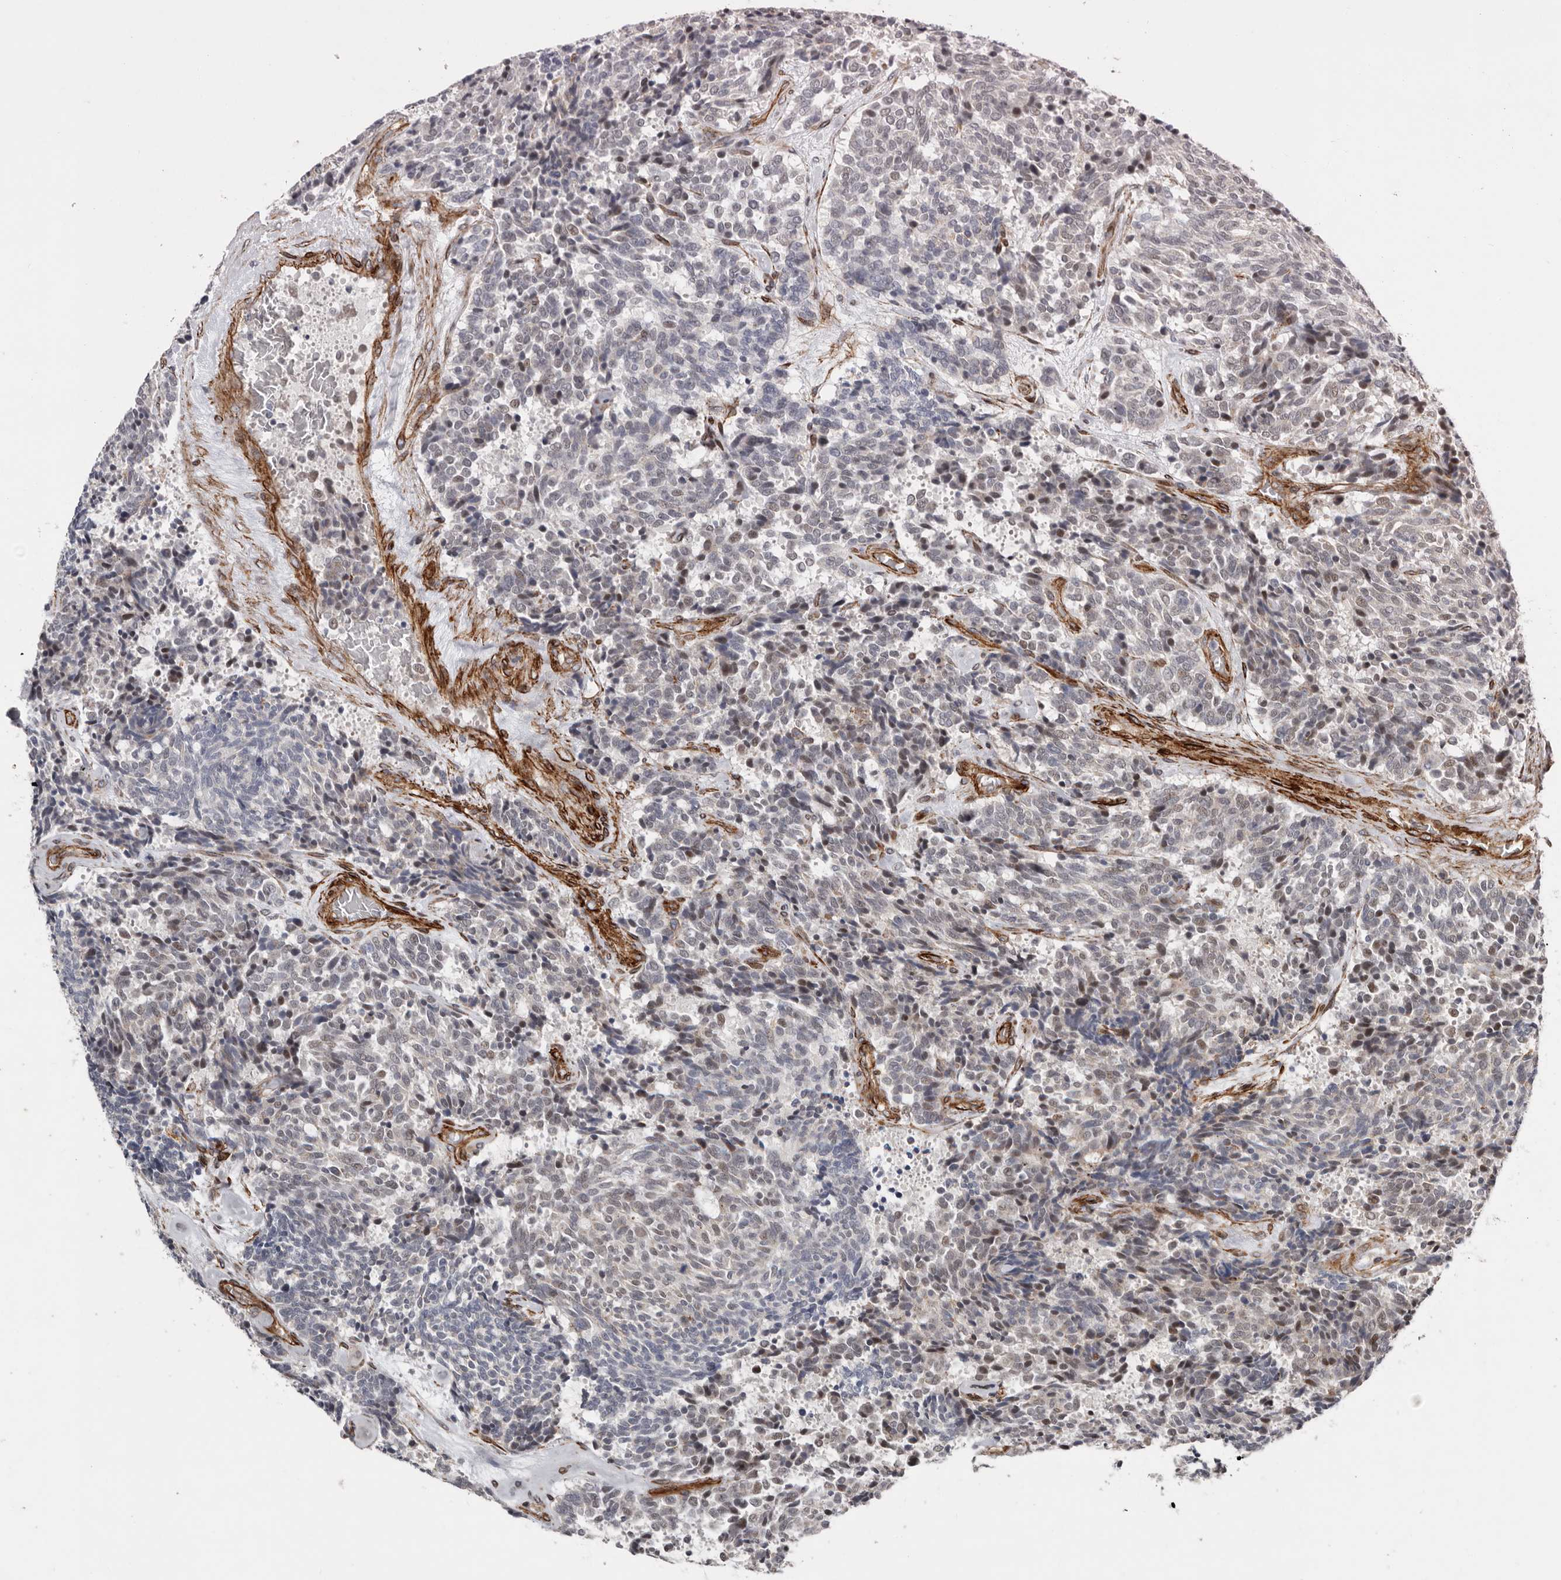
{"staining": {"intensity": "weak", "quantity": "<25%", "location": "cytoplasmic/membranous,nuclear"}, "tissue": "carcinoid", "cell_type": "Tumor cells", "image_type": "cancer", "snomed": [{"axis": "morphology", "description": "Carcinoid, malignant, NOS"}, {"axis": "topography", "description": "Pancreas"}], "caption": "An IHC photomicrograph of malignant carcinoid is shown. There is no staining in tumor cells of malignant carcinoid.", "gene": "RANBP17", "patient": {"sex": "female", "age": 54}}